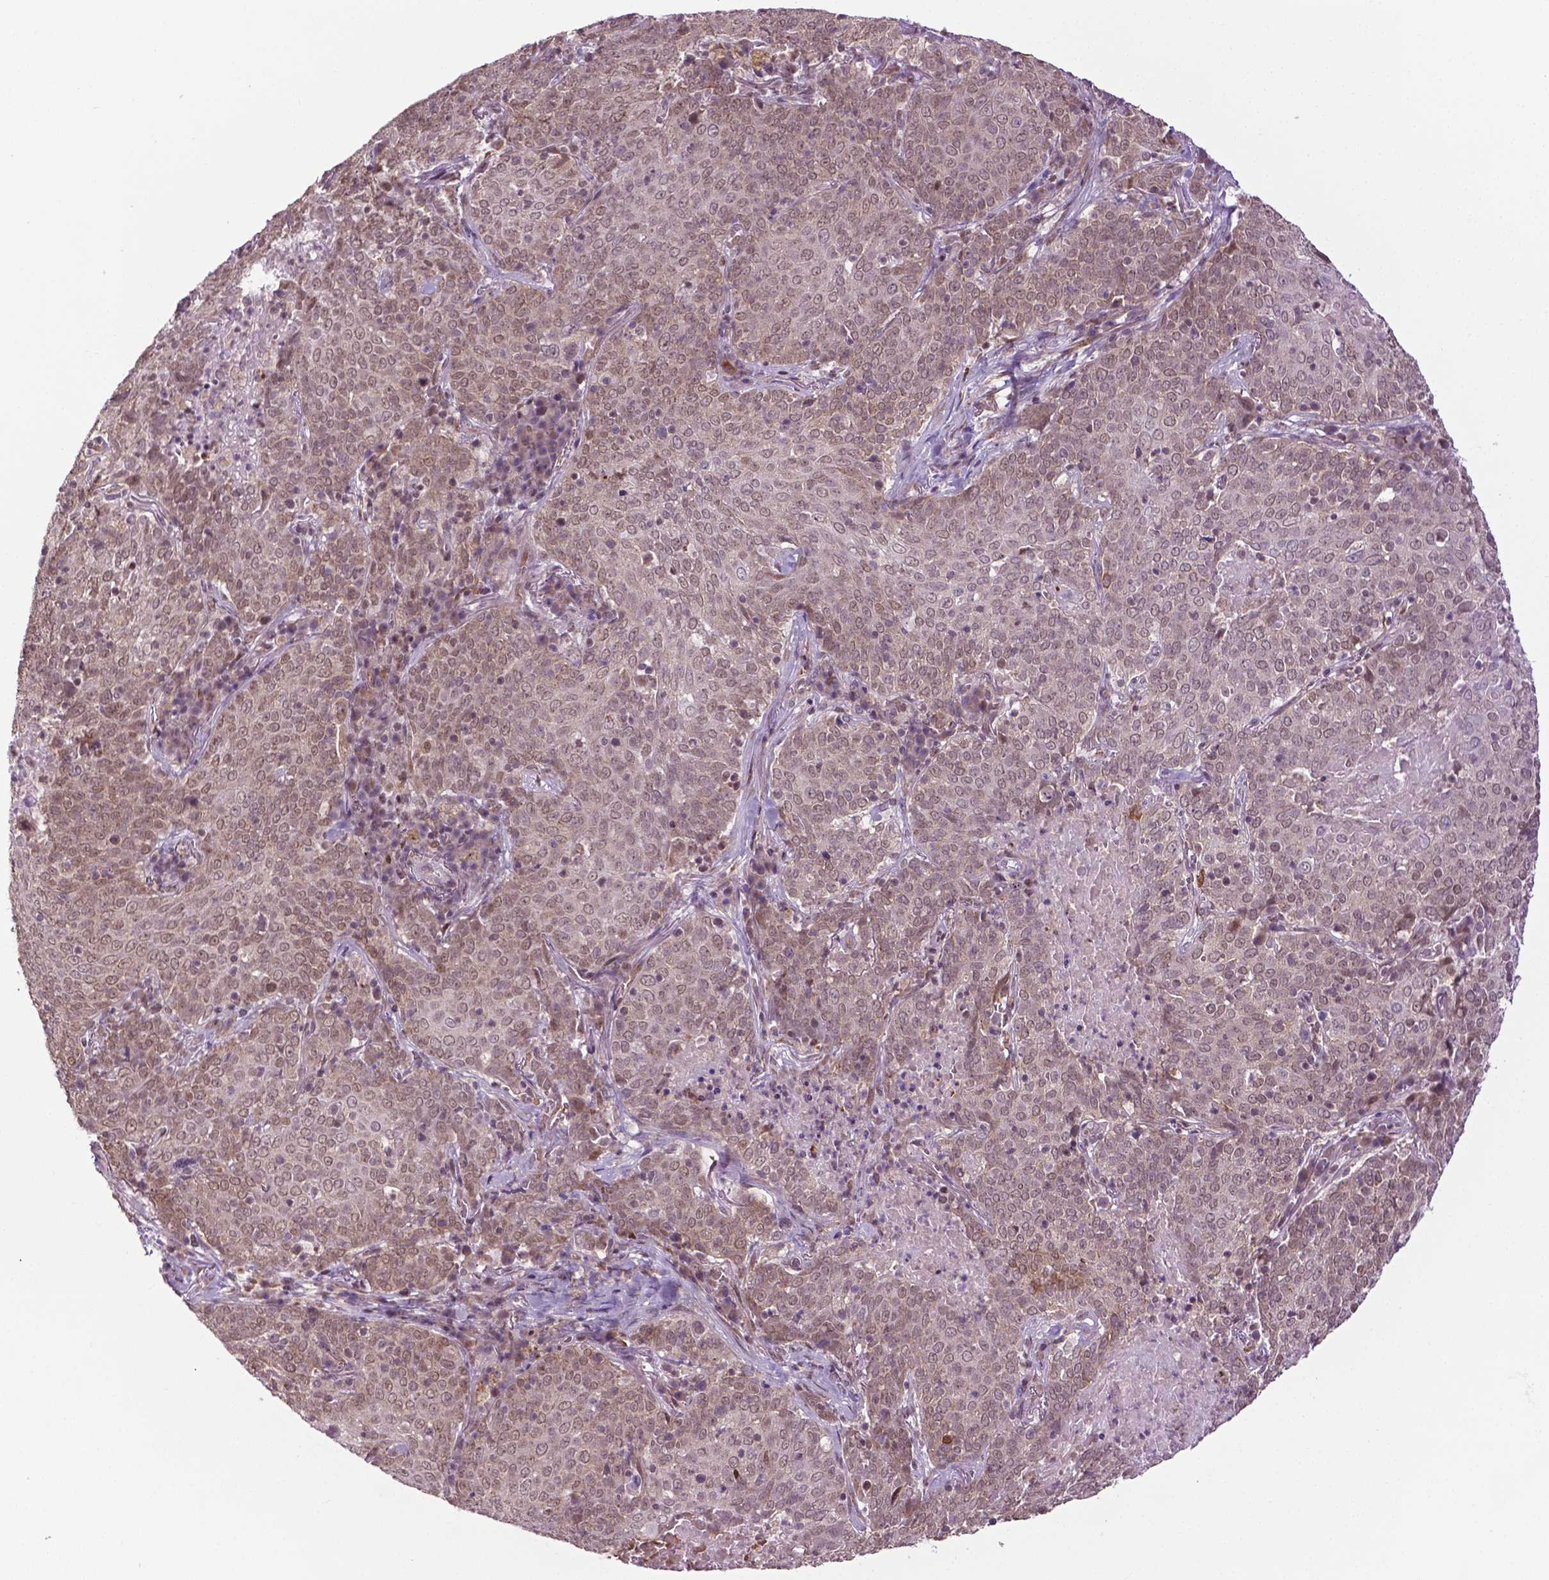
{"staining": {"intensity": "weak", "quantity": ">75%", "location": "nuclear"}, "tissue": "lung cancer", "cell_type": "Tumor cells", "image_type": "cancer", "snomed": [{"axis": "morphology", "description": "Squamous cell carcinoma, NOS"}, {"axis": "topography", "description": "Lung"}], "caption": "Lung cancer (squamous cell carcinoma) stained with immunohistochemistry (IHC) reveals weak nuclear positivity in approximately >75% of tumor cells.", "gene": "ZNF41", "patient": {"sex": "male", "age": 82}}